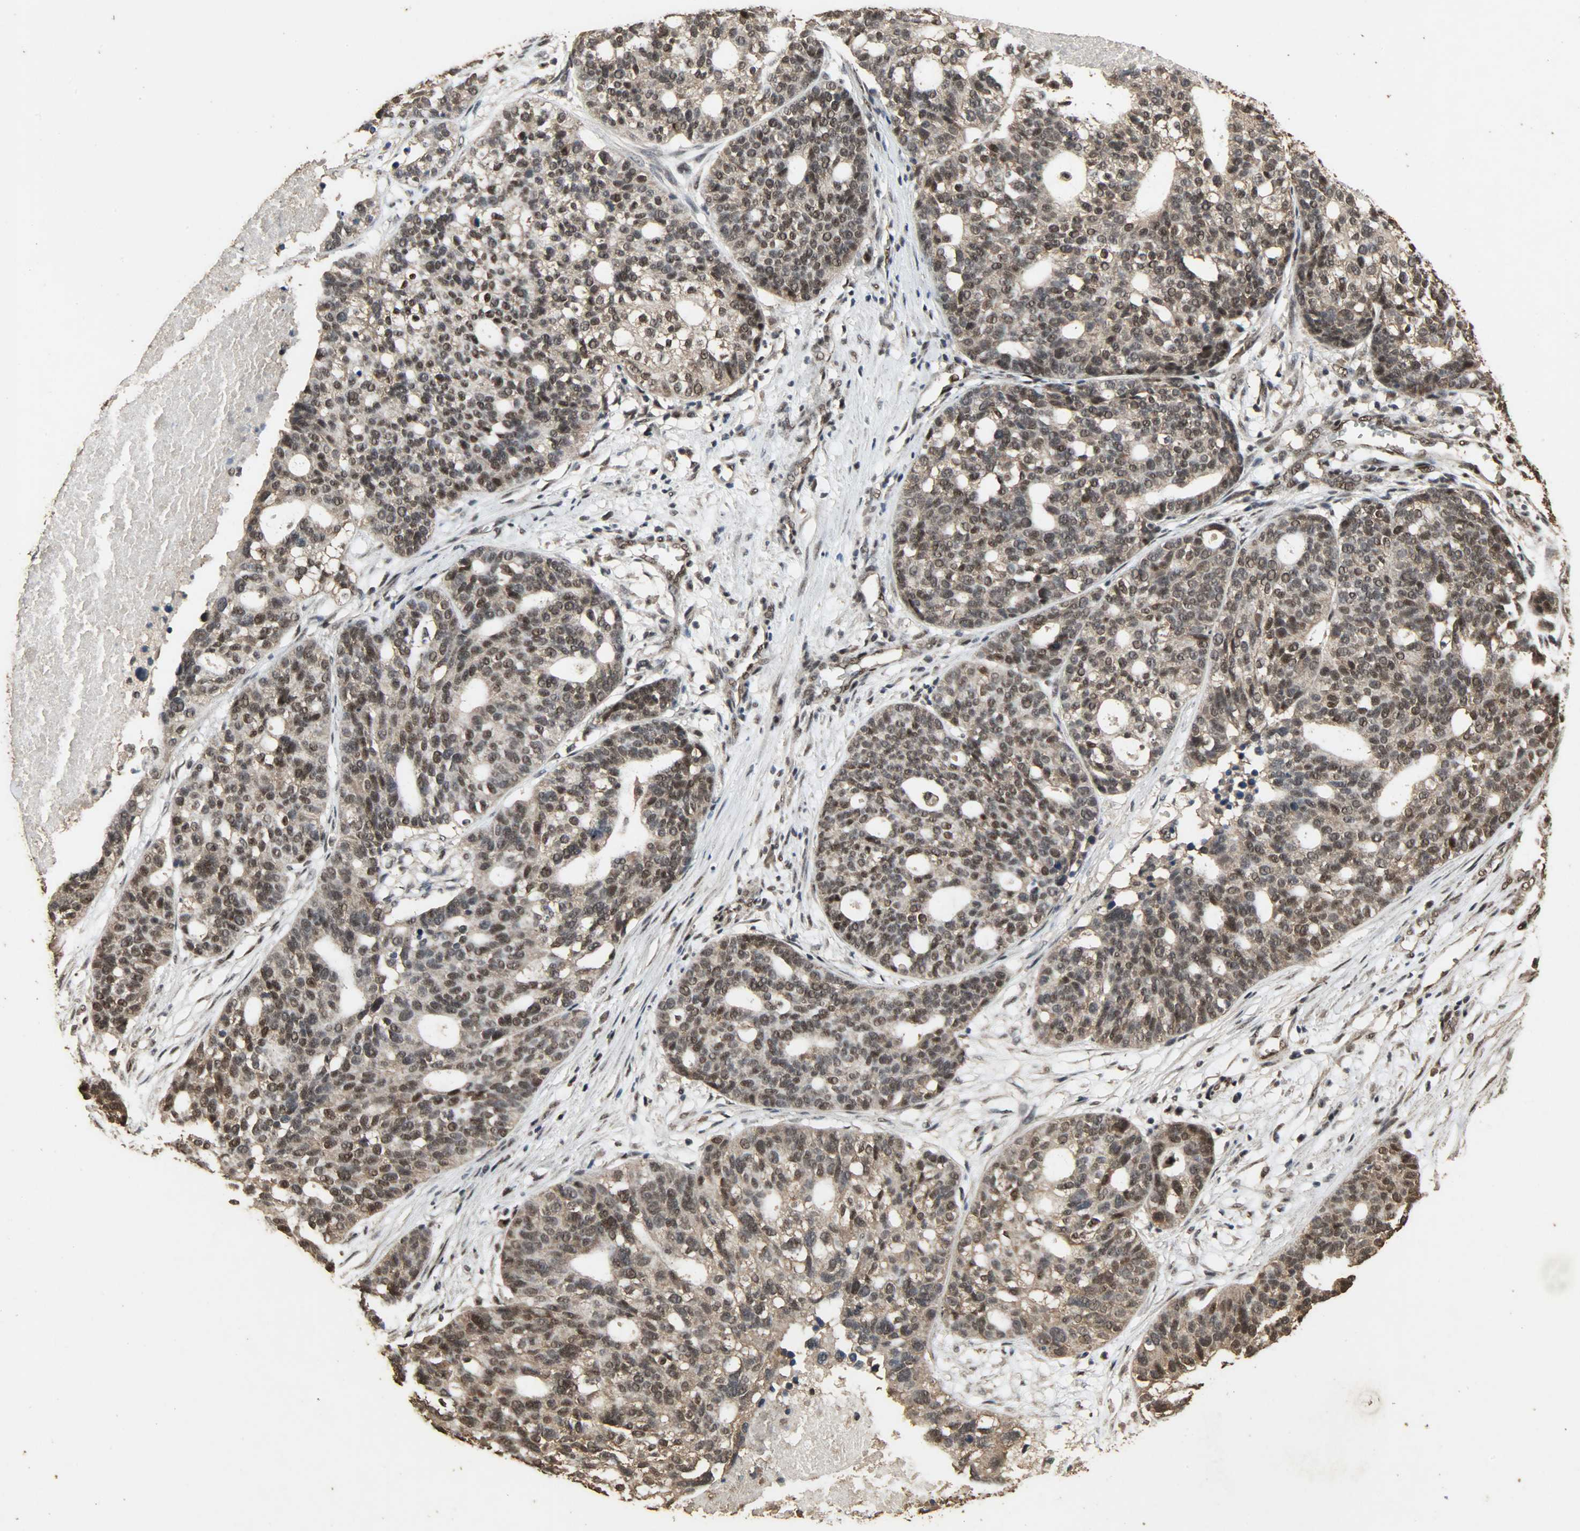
{"staining": {"intensity": "moderate", "quantity": ">75%", "location": "cytoplasmic/membranous,nuclear"}, "tissue": "ovarian cancer", "cell_type": "Tumor cells", "image_type": "cancer", "snomed": [{"axis": "morphology", "description": "Cystadenocarcinoma, serous, NOS"}, {"axis": "topography", "description": "Ovary"}], "caption": "Human ovarian cancer (serous cystadenocarcinoma) stained for a protein (brown) shows moderate cytoplasmic/membranous and nuclear positive staining in approximately >75% of tumor cells.", "gene": "CCNT2", "patient": {"sex": "female", "age": 59}}